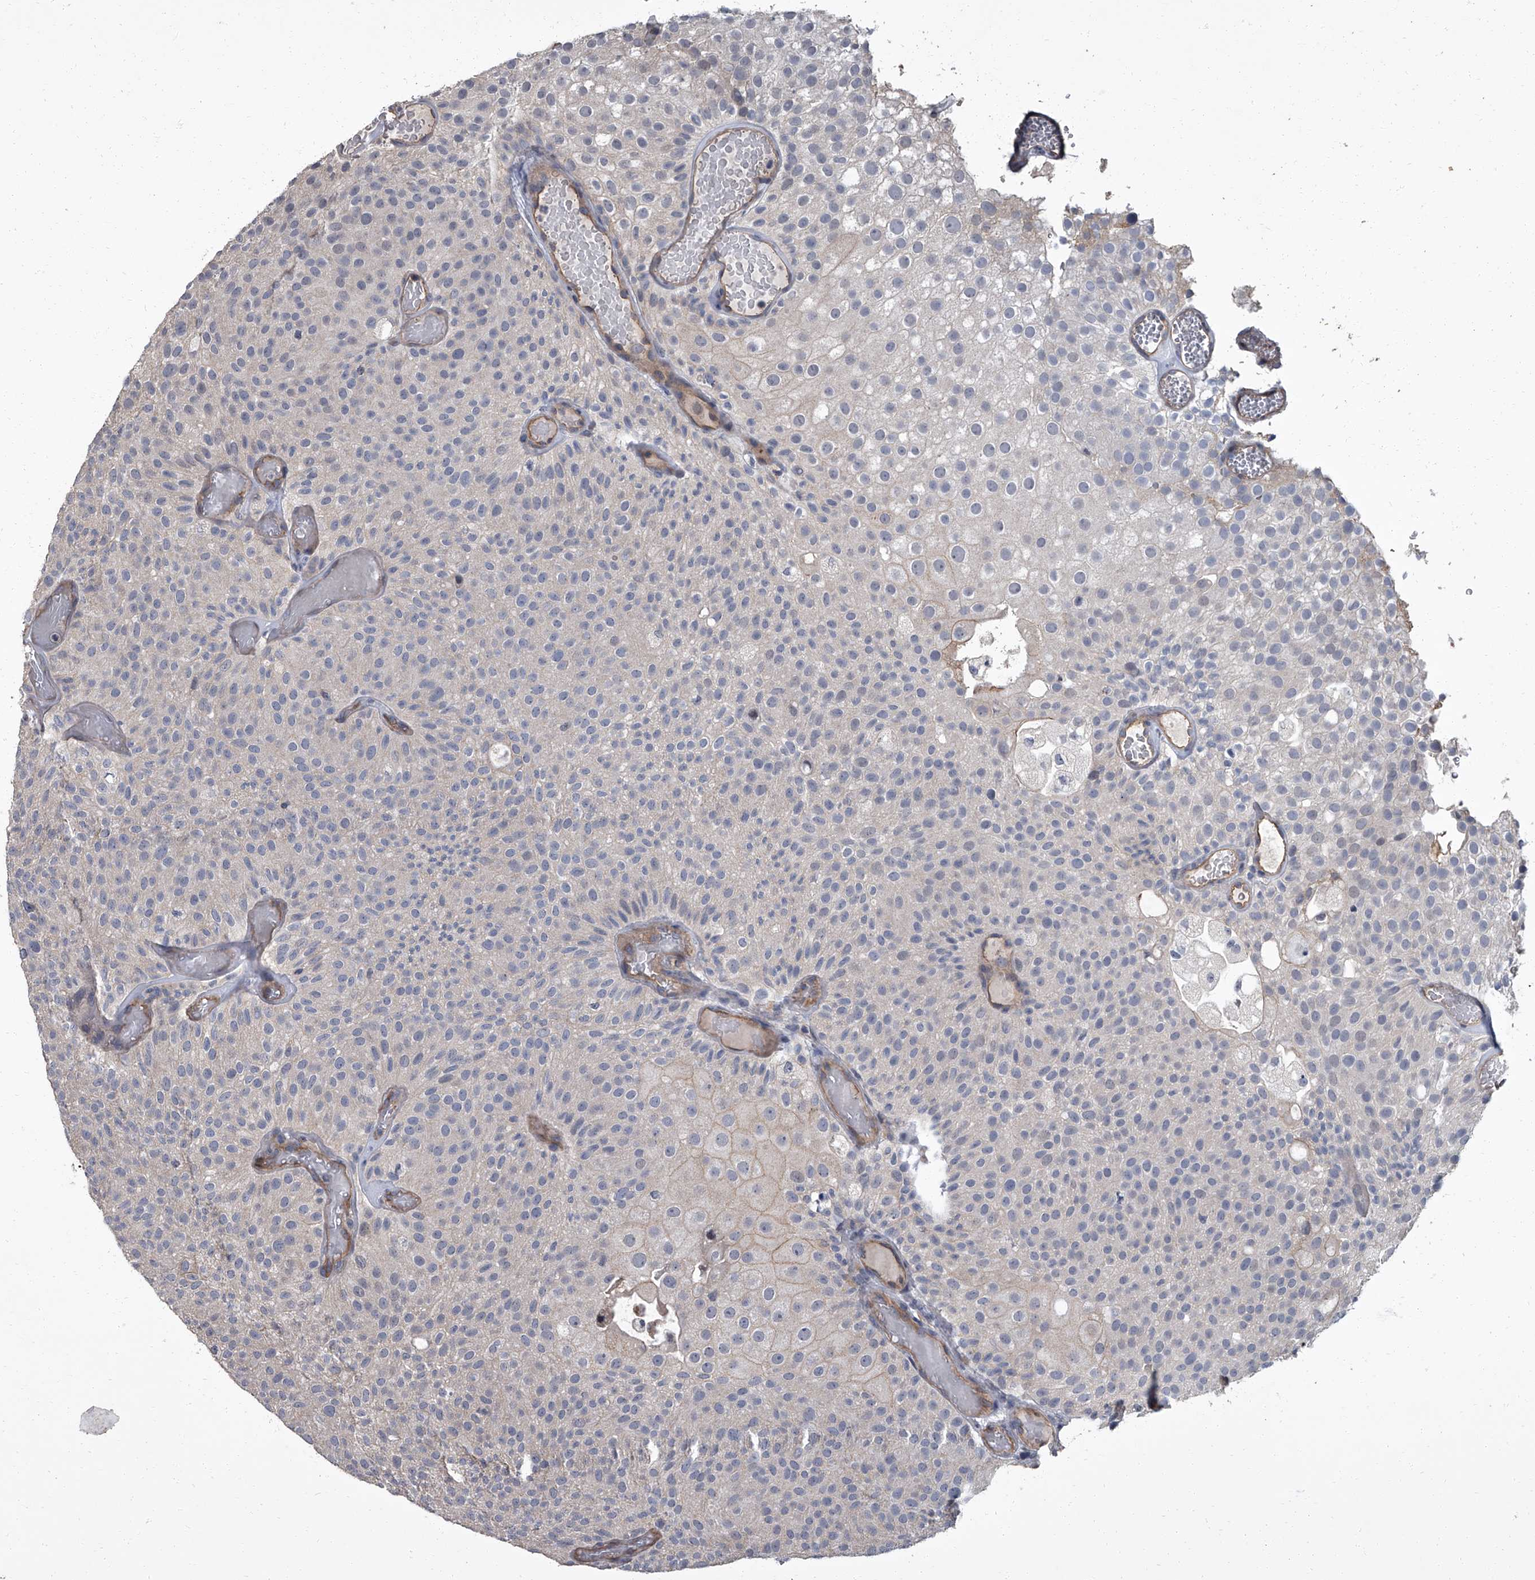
{"staining": {"intensity": "negative", "quantity": "none", "location": "none"}, "tissue": "urothelial cancer", "cell_type": "Tumor cells", "image_type": "cancer", "snomed": [{"axis": "morphology", "description": "Urothelial carcinoma, Low grade"}, {"axis": "topography", "description": "Urinary bladder"}], "caption": "Immunohistochemistry of low-grade urothelial carcinoma displays no expression in tumor cells.", "gene": "SIRT4", "patient": {"sex": "male", "age": 78}}